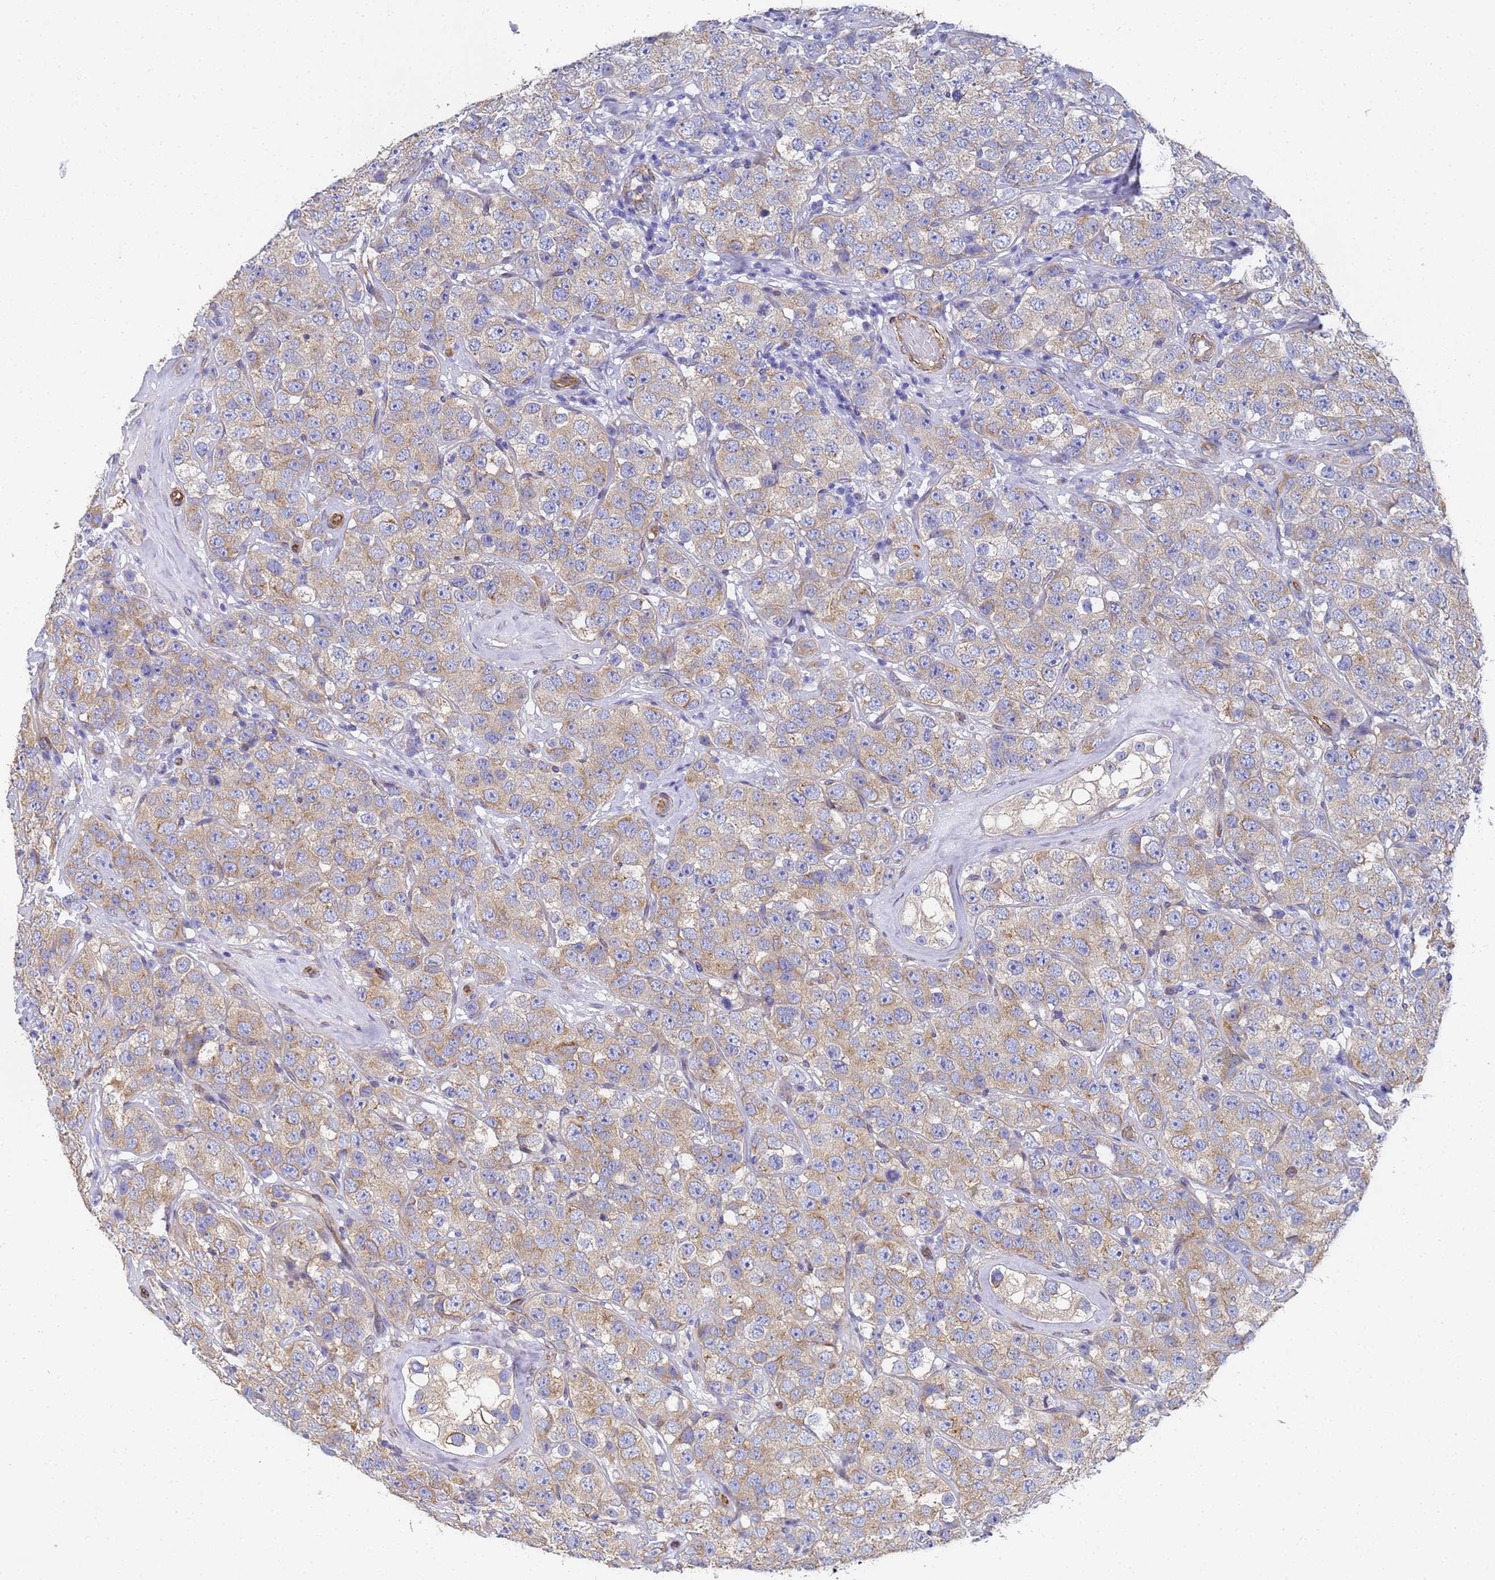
{"staining": {"intensity": "weak", "quantity": ">75%", "location": "cytoplasmic/membranous"}, "tissue": "testis cancer", "cell_type": "Tumor cells", "image_type": "cancer", "snomed": [{"axis": "morphology", "description": "Seminoma, NOS"}, {"axis": "topography", "description": "Testis"}], "caption": "Immunohistochemical staining of human testis seminoma displays weak cytoplasmic/membranous protein positivity in about >75% of tumor cells.", "gene": "TUBB1", "patient": {"sex": "male", "age": 28}}